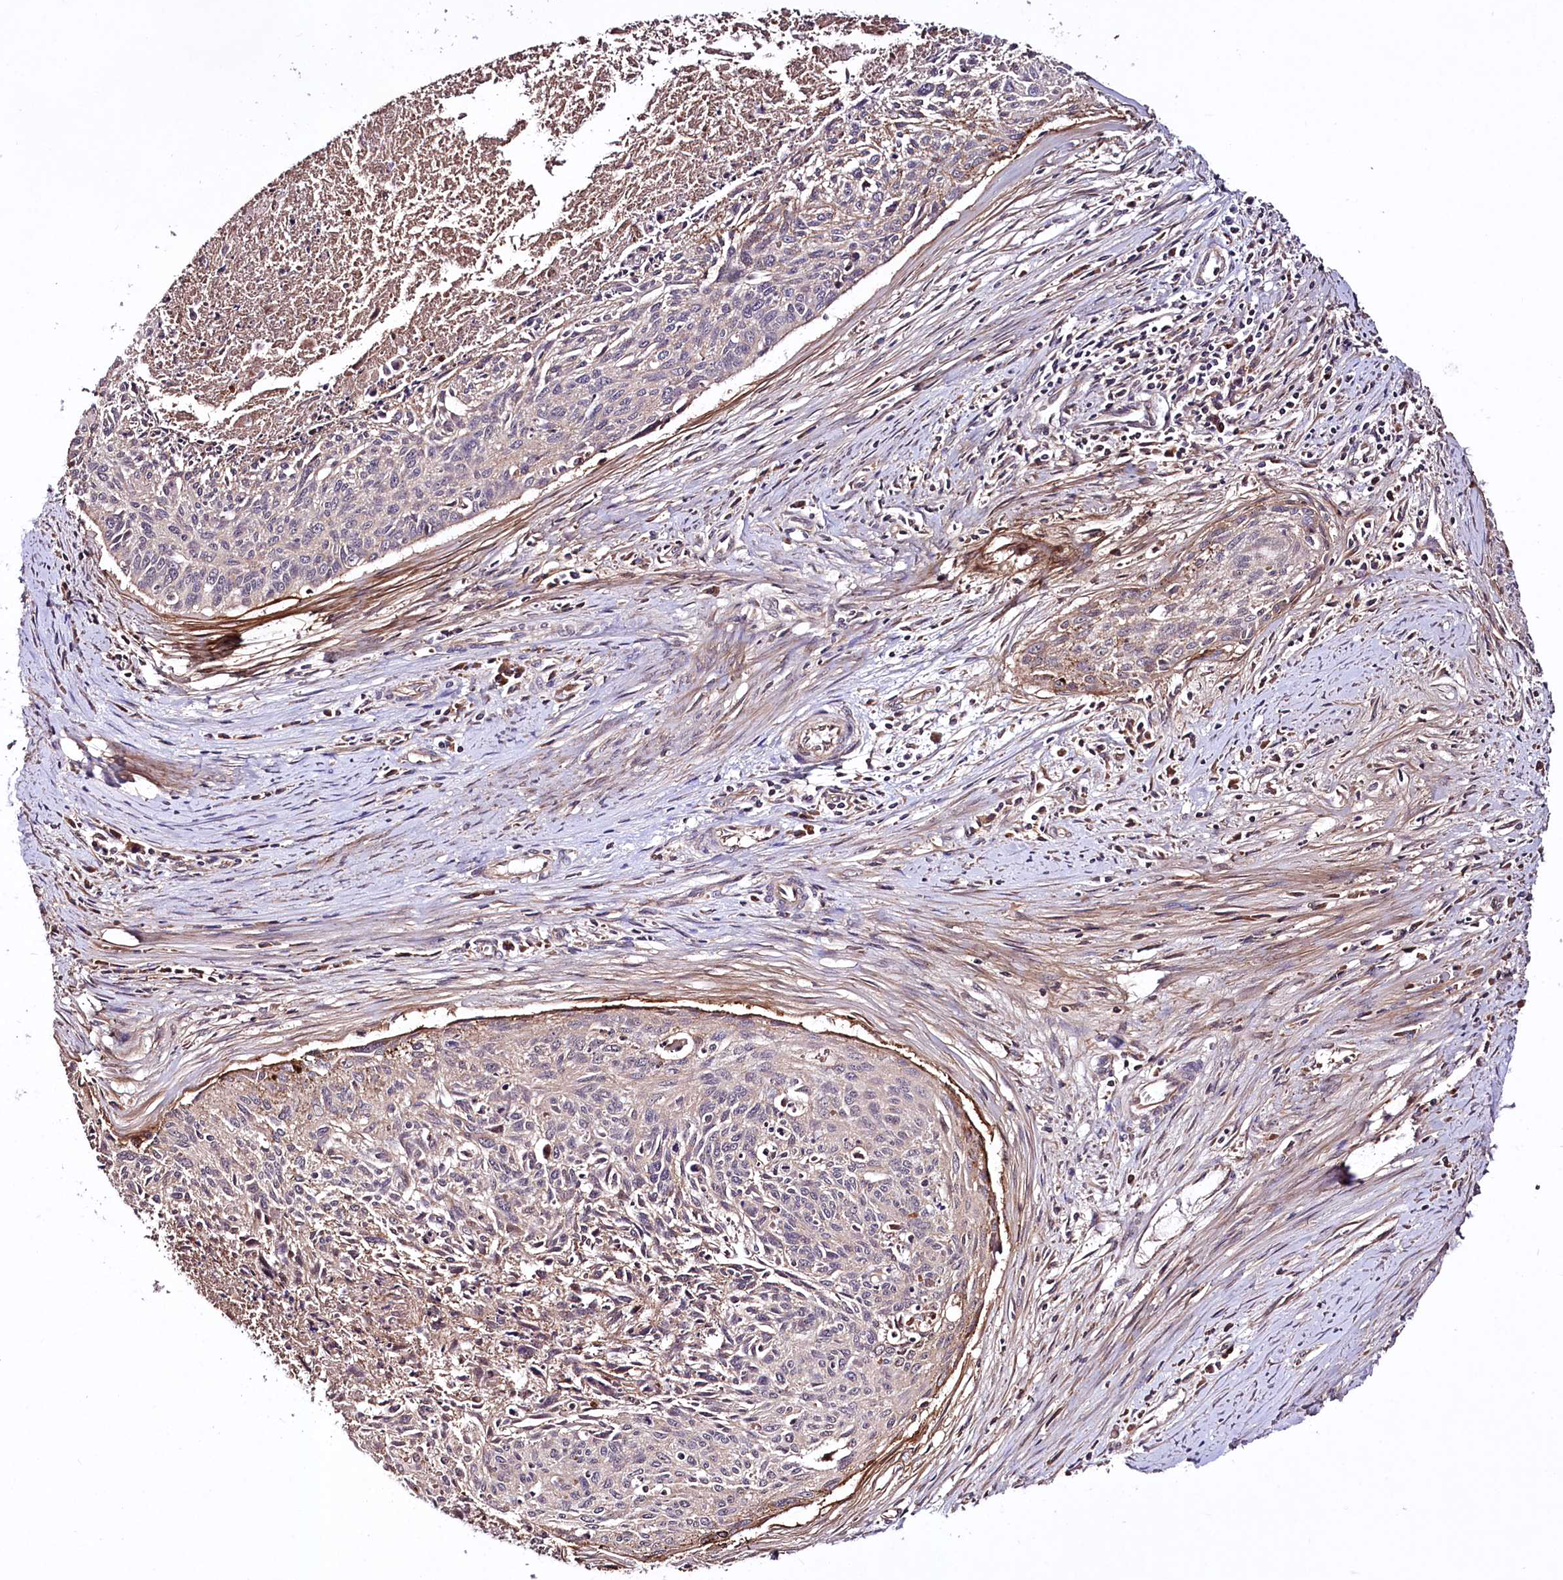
{"staining": {"intensity": "moderate", "quantity": "<25%", "location": "cytoplasmic/membranous"}, "tissue": "cervical cancer", "cell_type": "Tumor cells", "image_type": "cancer", "snomed": [{"axis": "morphology", "description": "Squamous cell carcinoma, NOS"}, {"axis": "topography", "description": "Cervix"}], "caption": "There is low levels of moderate cytoplasmic/membranous staining in tumor cells of cervical cancer, as demonstrated by immunohistochemical staining (brown color).", "gene": "TNPO3", "patient": {"sex": "female", "age": 55}}